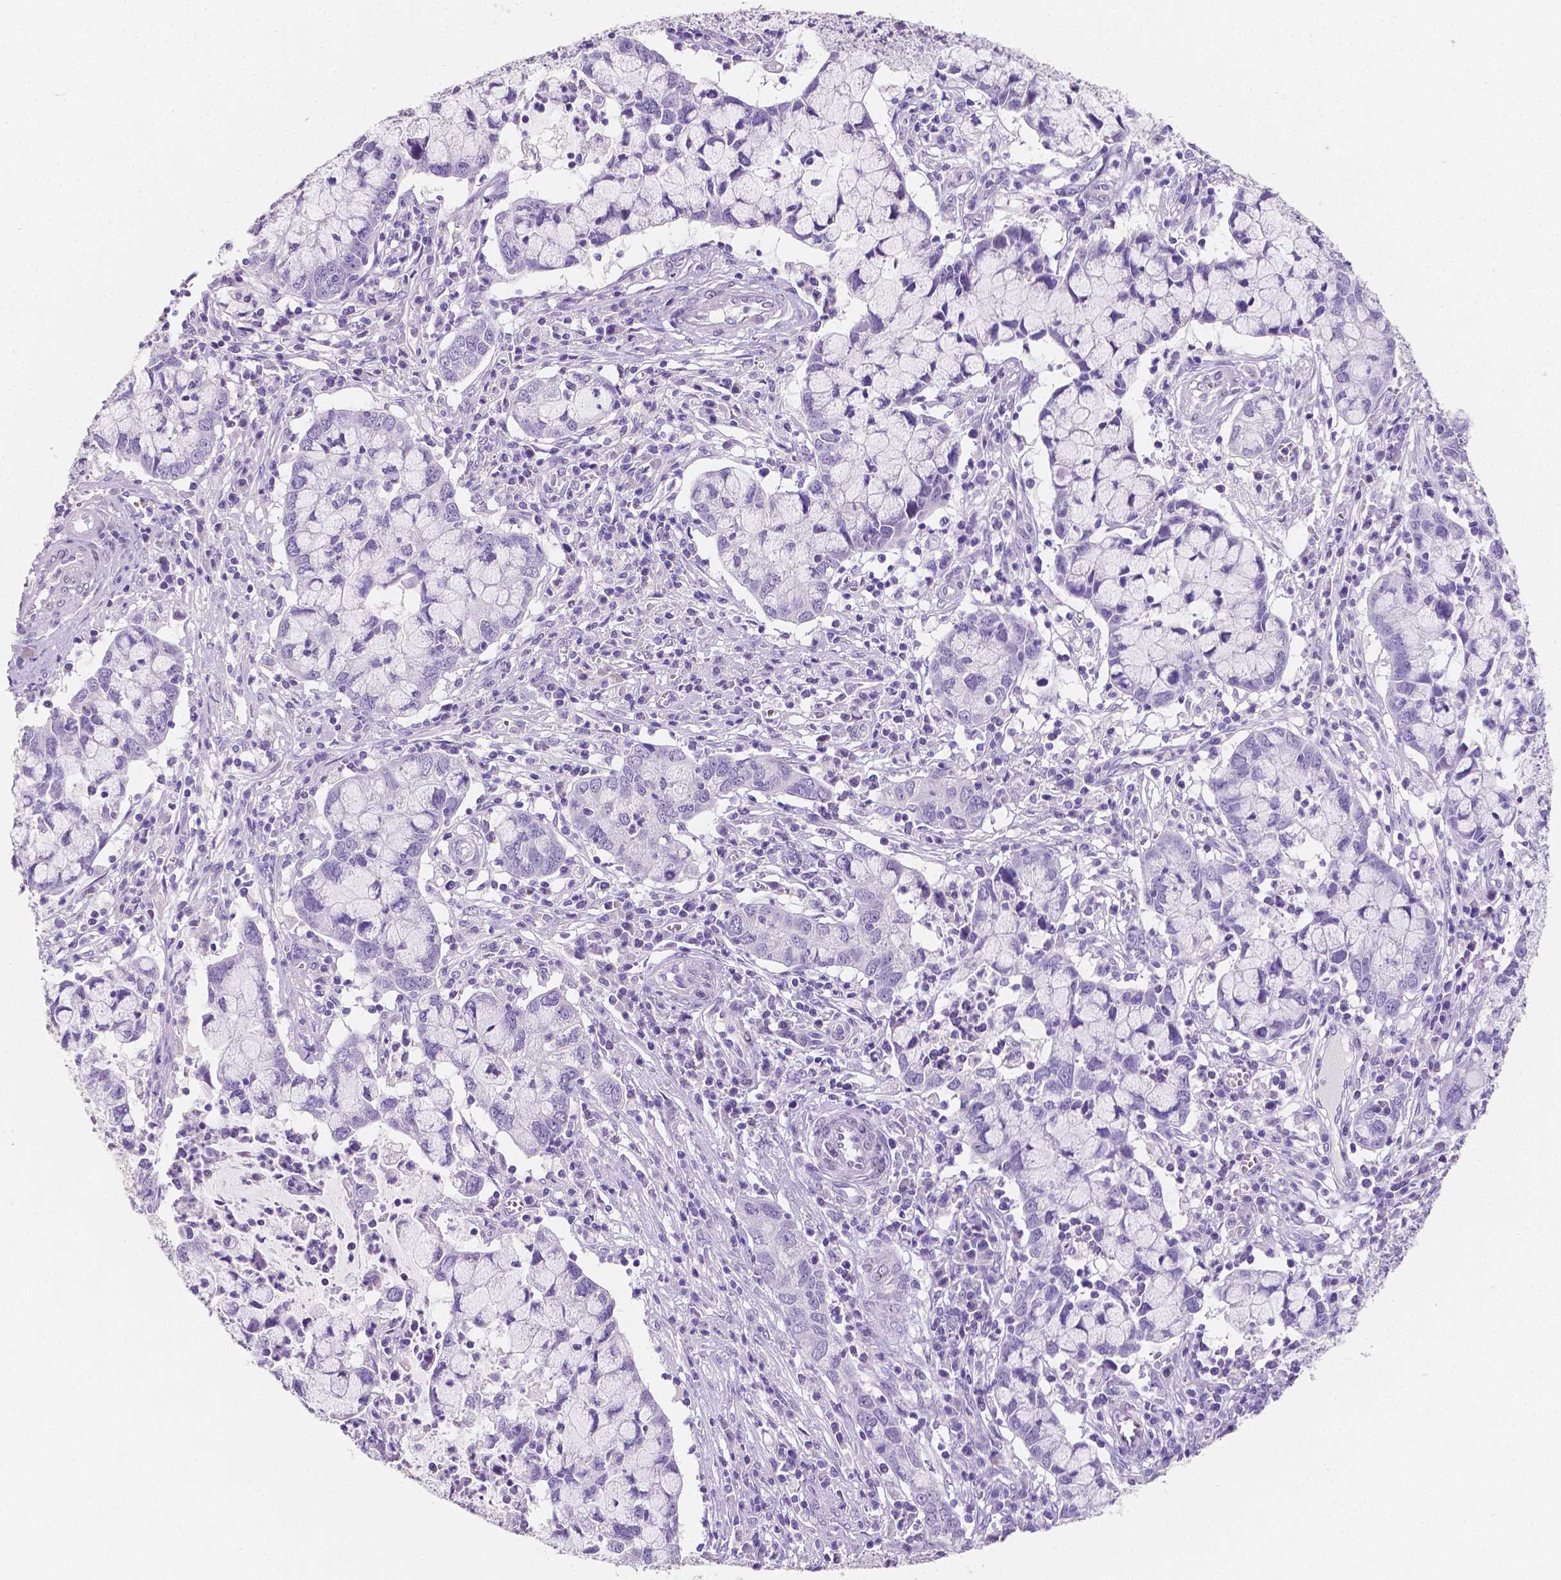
{"staining": {"intensity": "negative", "quantity": "none", "location": "none"}, "tissue": "cervical cancer", "cell_type": "Tumor cells", "image_type": "cancer", "snomed": [{"axis": "morphology", "description": "Adenocarcinoma, NOS"}, {"axis": "topography", "description": "Cervix"}], "caption": "Protein analysis of cervical cancer demonstrates no significant positivity in tumor cells. (DAB (3,3'-diaminobenzidine) IHC with hematoxylin counter stain).", "gene": "SATB2", "patient": {"sex": "female", "age": 40}}